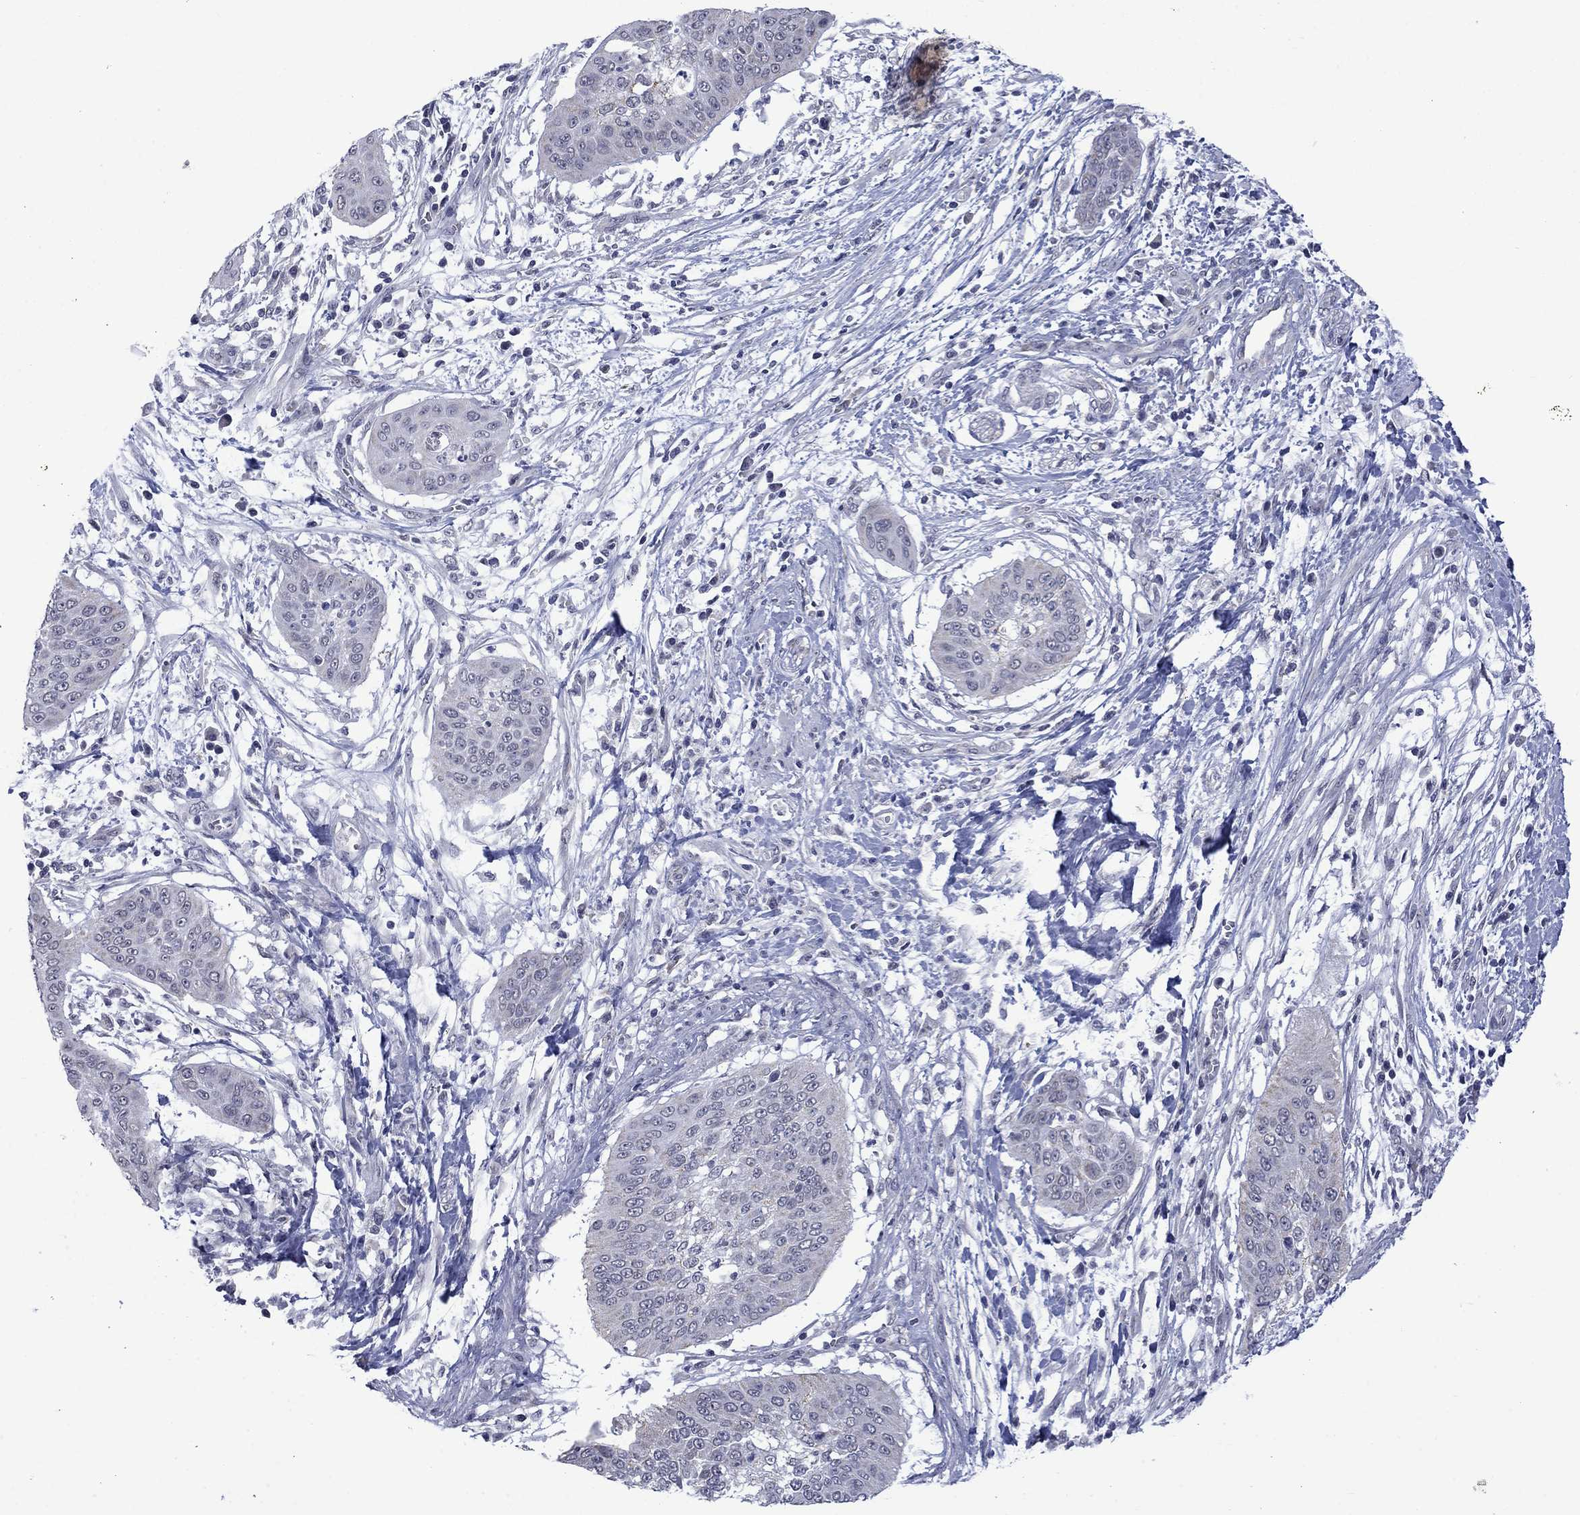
{"staining": {"intensity": "negative", "quantity": "none", "location": "none"}, "tissue": "cervical cancer", "cell_type": "Tumor cells", "image_type": "cancer", "snomed": [{"axis": "morphology", "description": "Squamous cell carcinoma, NOS"}, {"axis": "topography", "description": "Cervix"}], "caption": "Cervical cancer (squamous cell carcinoma) was stained to show a protein in brown. There is no significant staining in tumor cells.", "gene": "KCNJ16", "patient": {"sex": "female", "age": 39}}